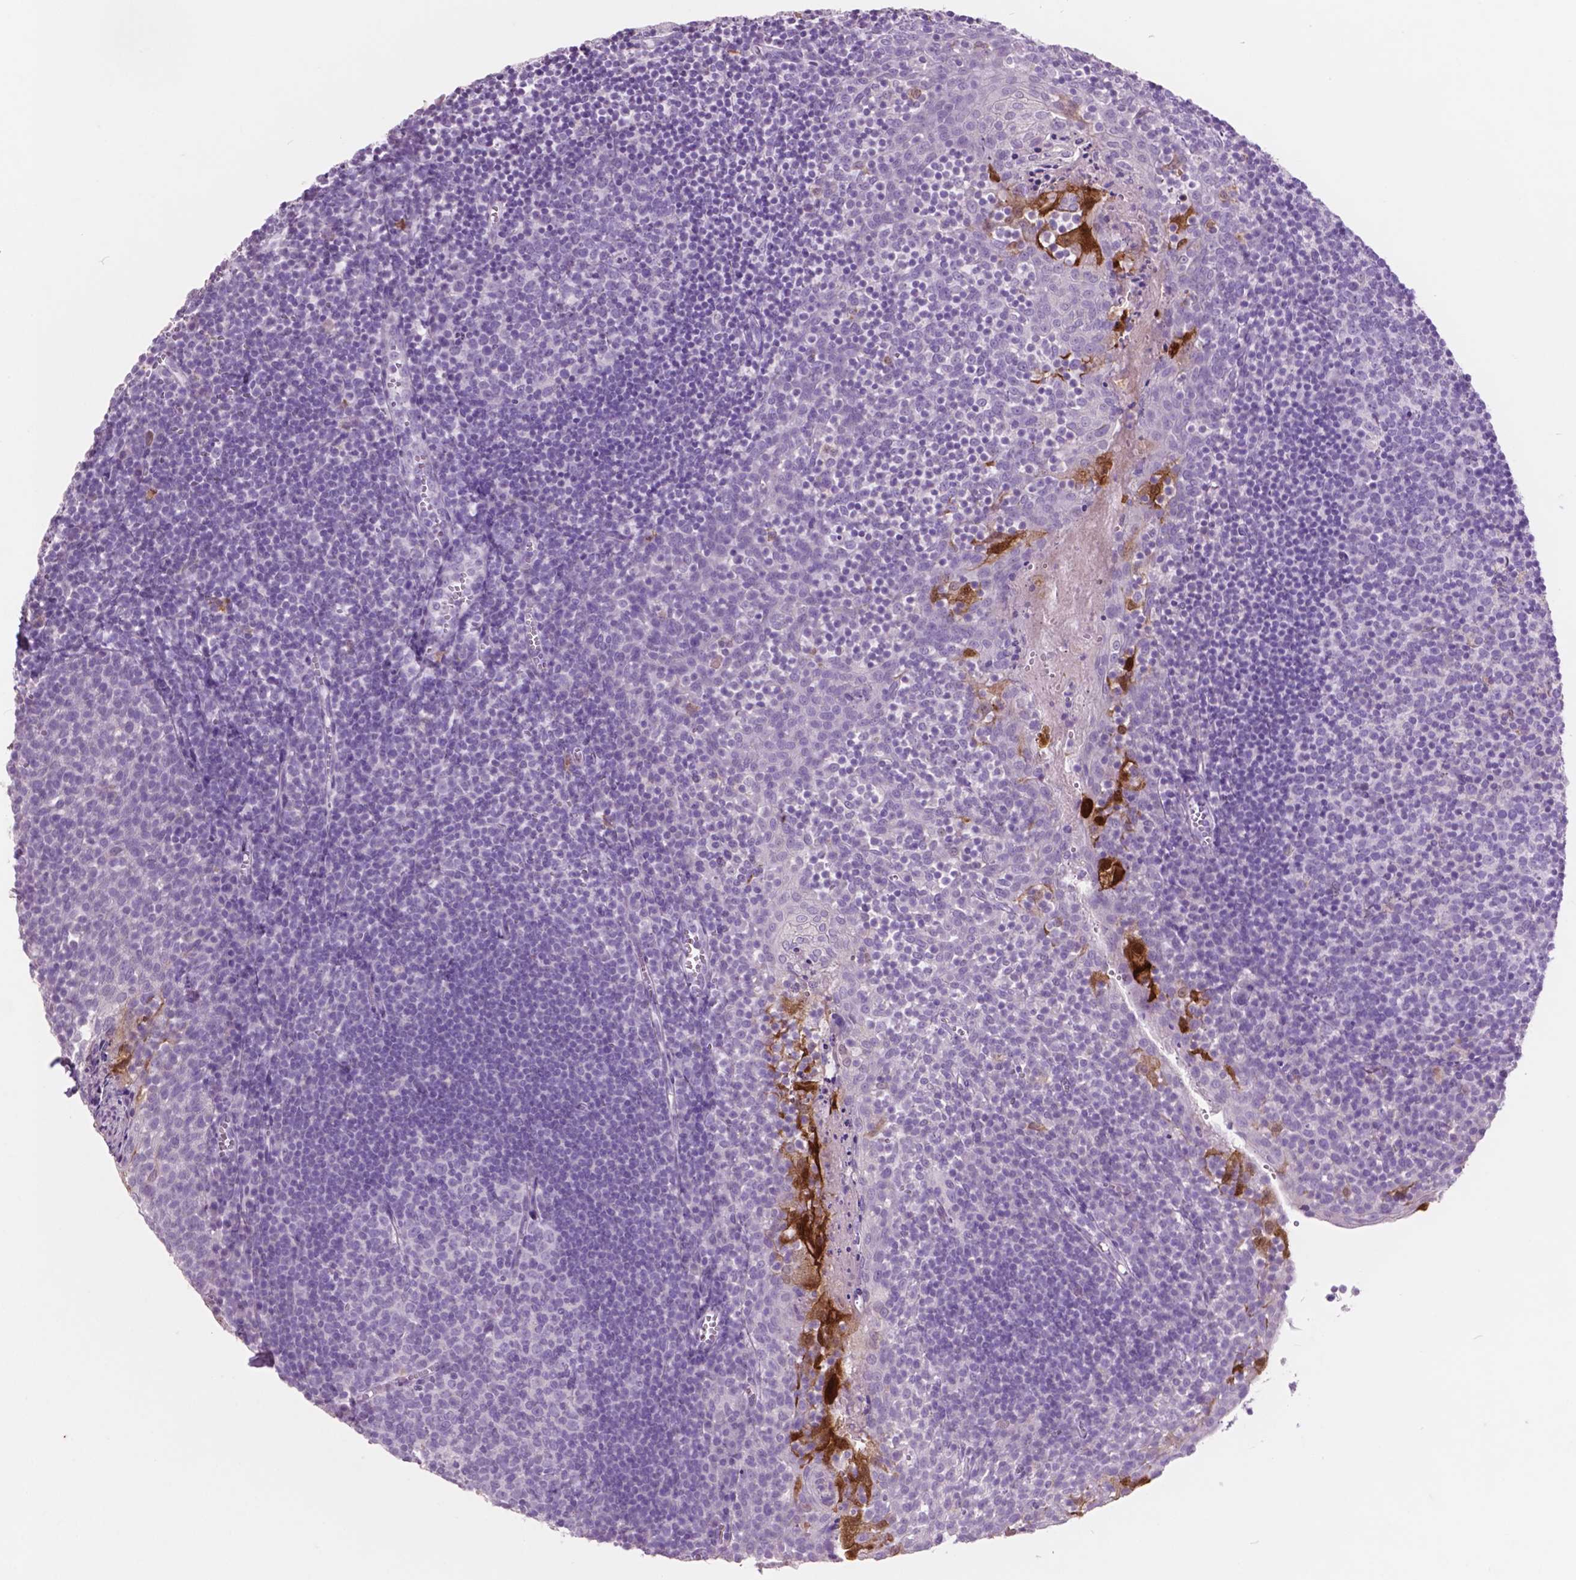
{"staining": {"intensity": "negative", "quantity": "none", "location": "none"}, "tissue": "lymph node", "cell_type": "Germinal center cells", "image_type": "normal", "snomed": [{"axis": "morphology", "description": "Normal tissue, NOS"}, {"axis": "topography", "description": "Lymph node"}], "caption": "The image shows no staining of germinal center cells in unremarkable lymph node. (DAB (3,3'-diaminobenzidine) immunohistochemistry, high magnification).", "gene": "IDO1", "patient": {"sex": "female", "age": 21}}